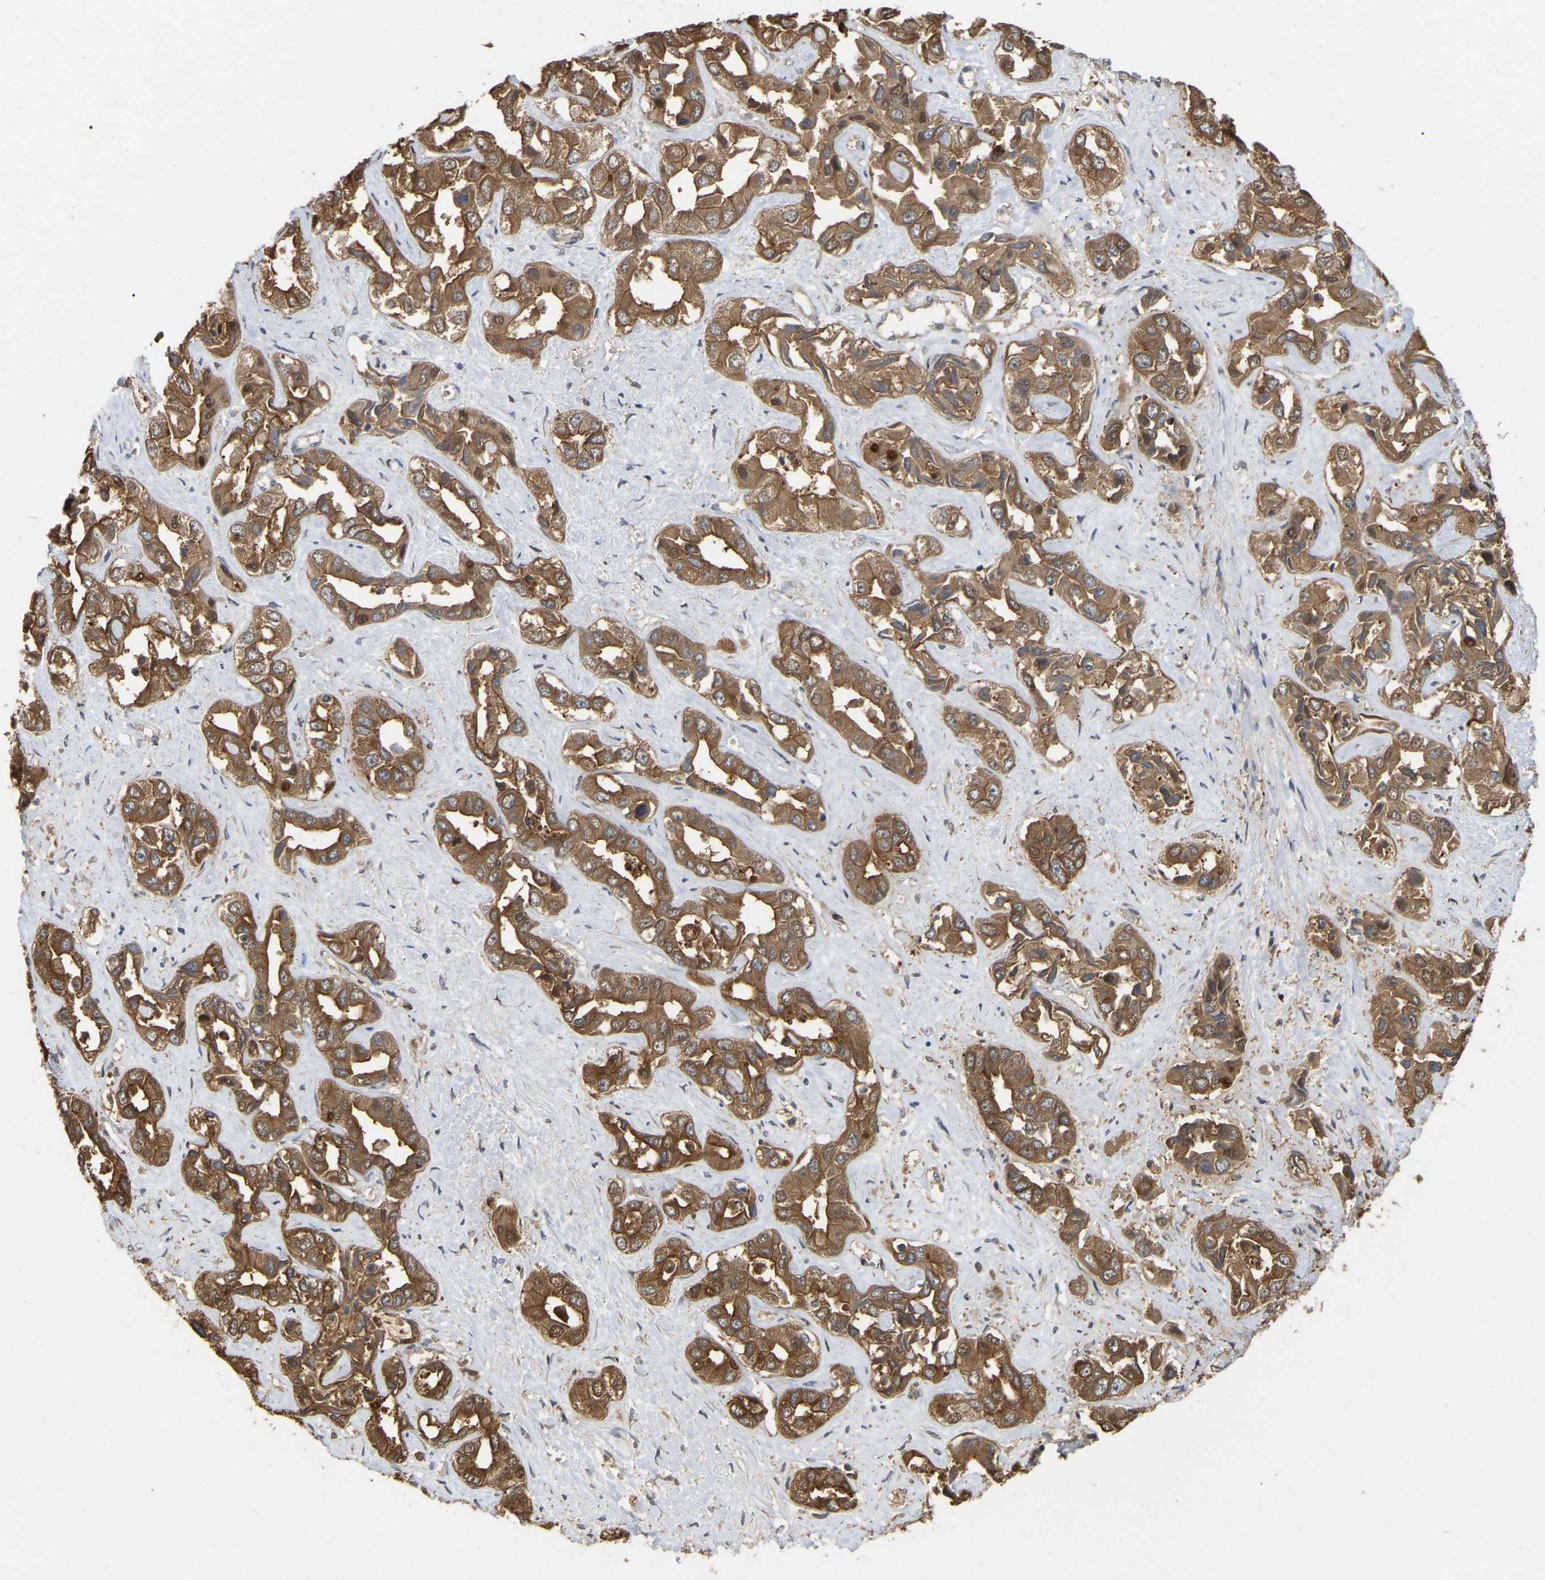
{"staining": {"intensity": "moderate", "quantity": ">75%", "location": "cytoplasmic/membranous"}, "tissue": "liver cancer", "cell_type": "Tumor cells", "image_type": "cancer", "snomed": [{"axis": "morphology", "description": "Cholangiocarcinoma"}, {"axis": "topography", "description": "Liver"}], "caption": "Liver cancer (cholangiocarcinoma) stained with immunohistochemistry (IHC) demonstrates moderate cytoplasmic/membranous positivity in approximately >75% of tumor cells.", "gene": "FAM219A", "patient": {"sex": "female", "age": 52}}